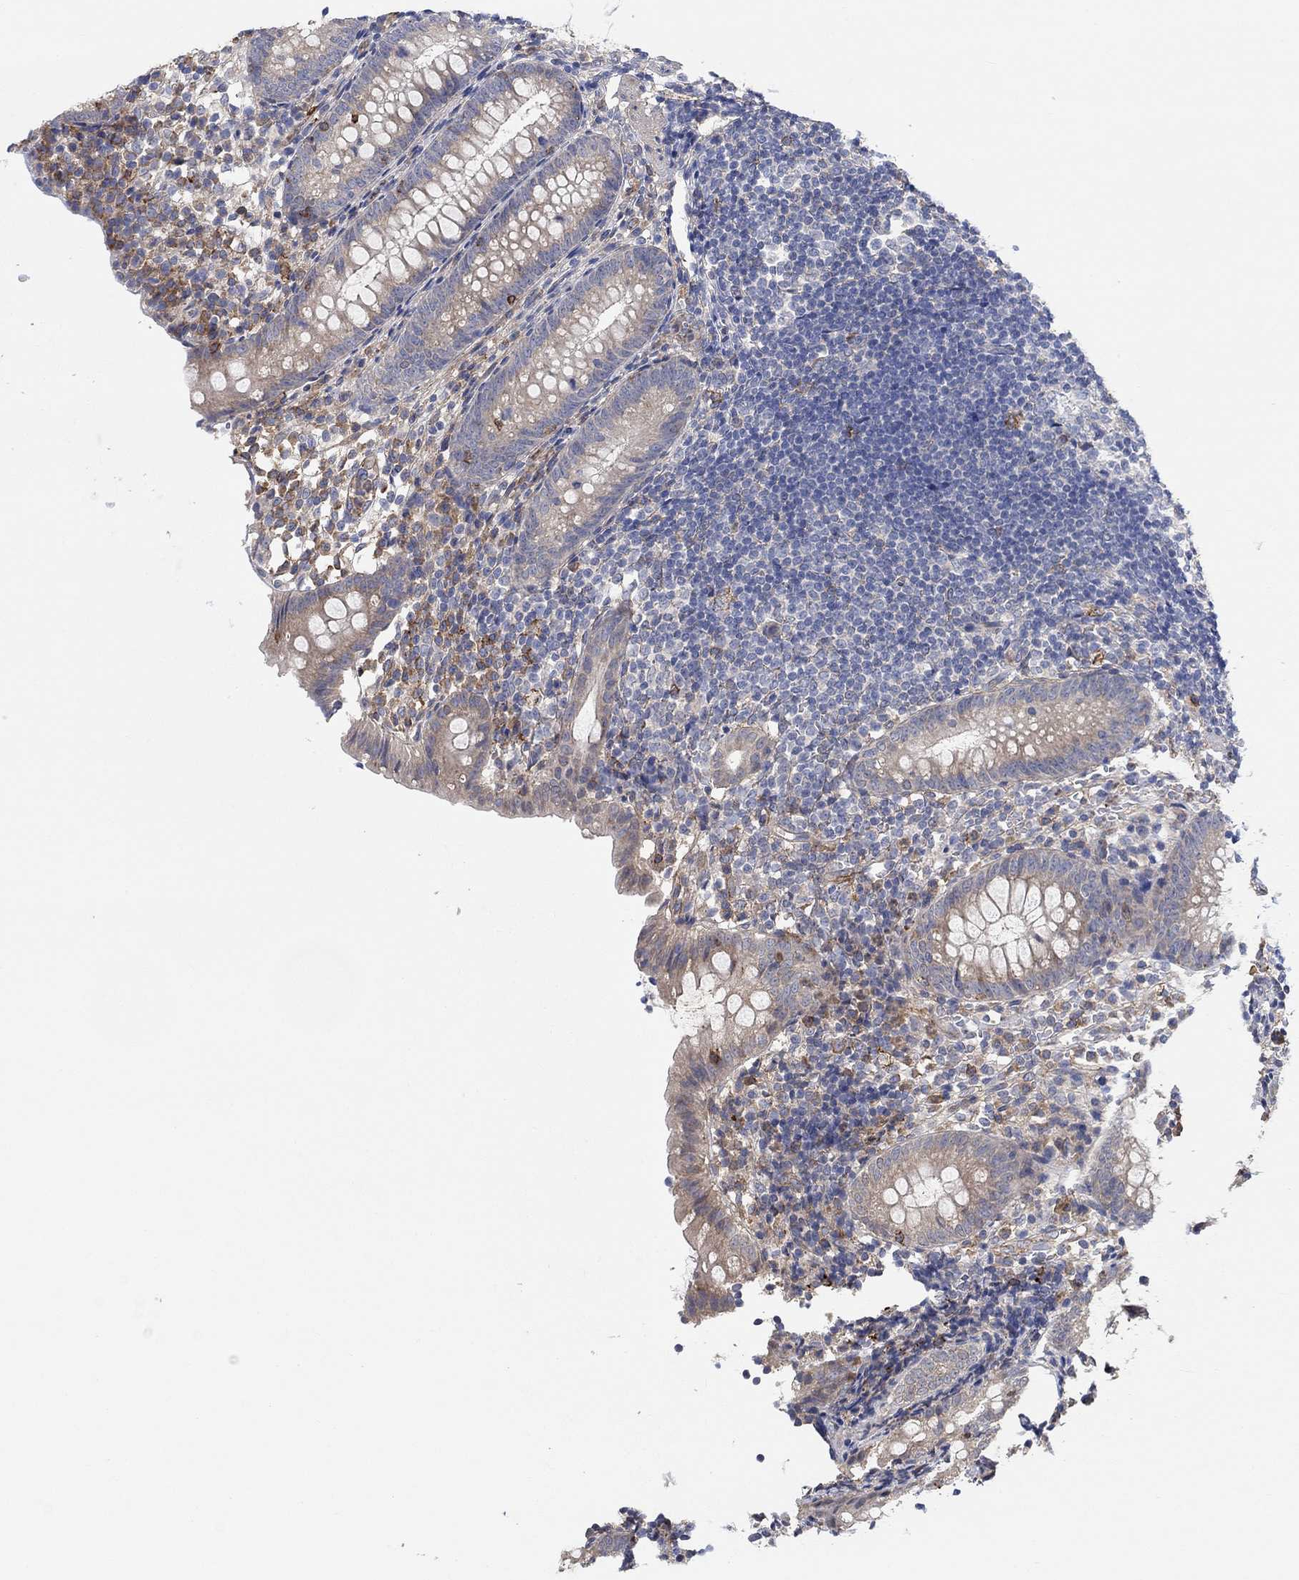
{"staining": {"intensity": "negative", "quantity": "none", "location": "none"}, "tissue": "appendix", "cell_type": "Glandular cells", "image_type": "normal", "snomed": [{"axis": "morphology", "description": "Normal tissue, NOS"}, {"axis": "topography", "description": "Appendix"}], "caption": "IHC micrograph of unremarkable appendix: human appendix stained with DAB displays no significant protein expression in glandular cells.", "gene": "SYT16", "patient": {"sex": "female", "age": 40}}